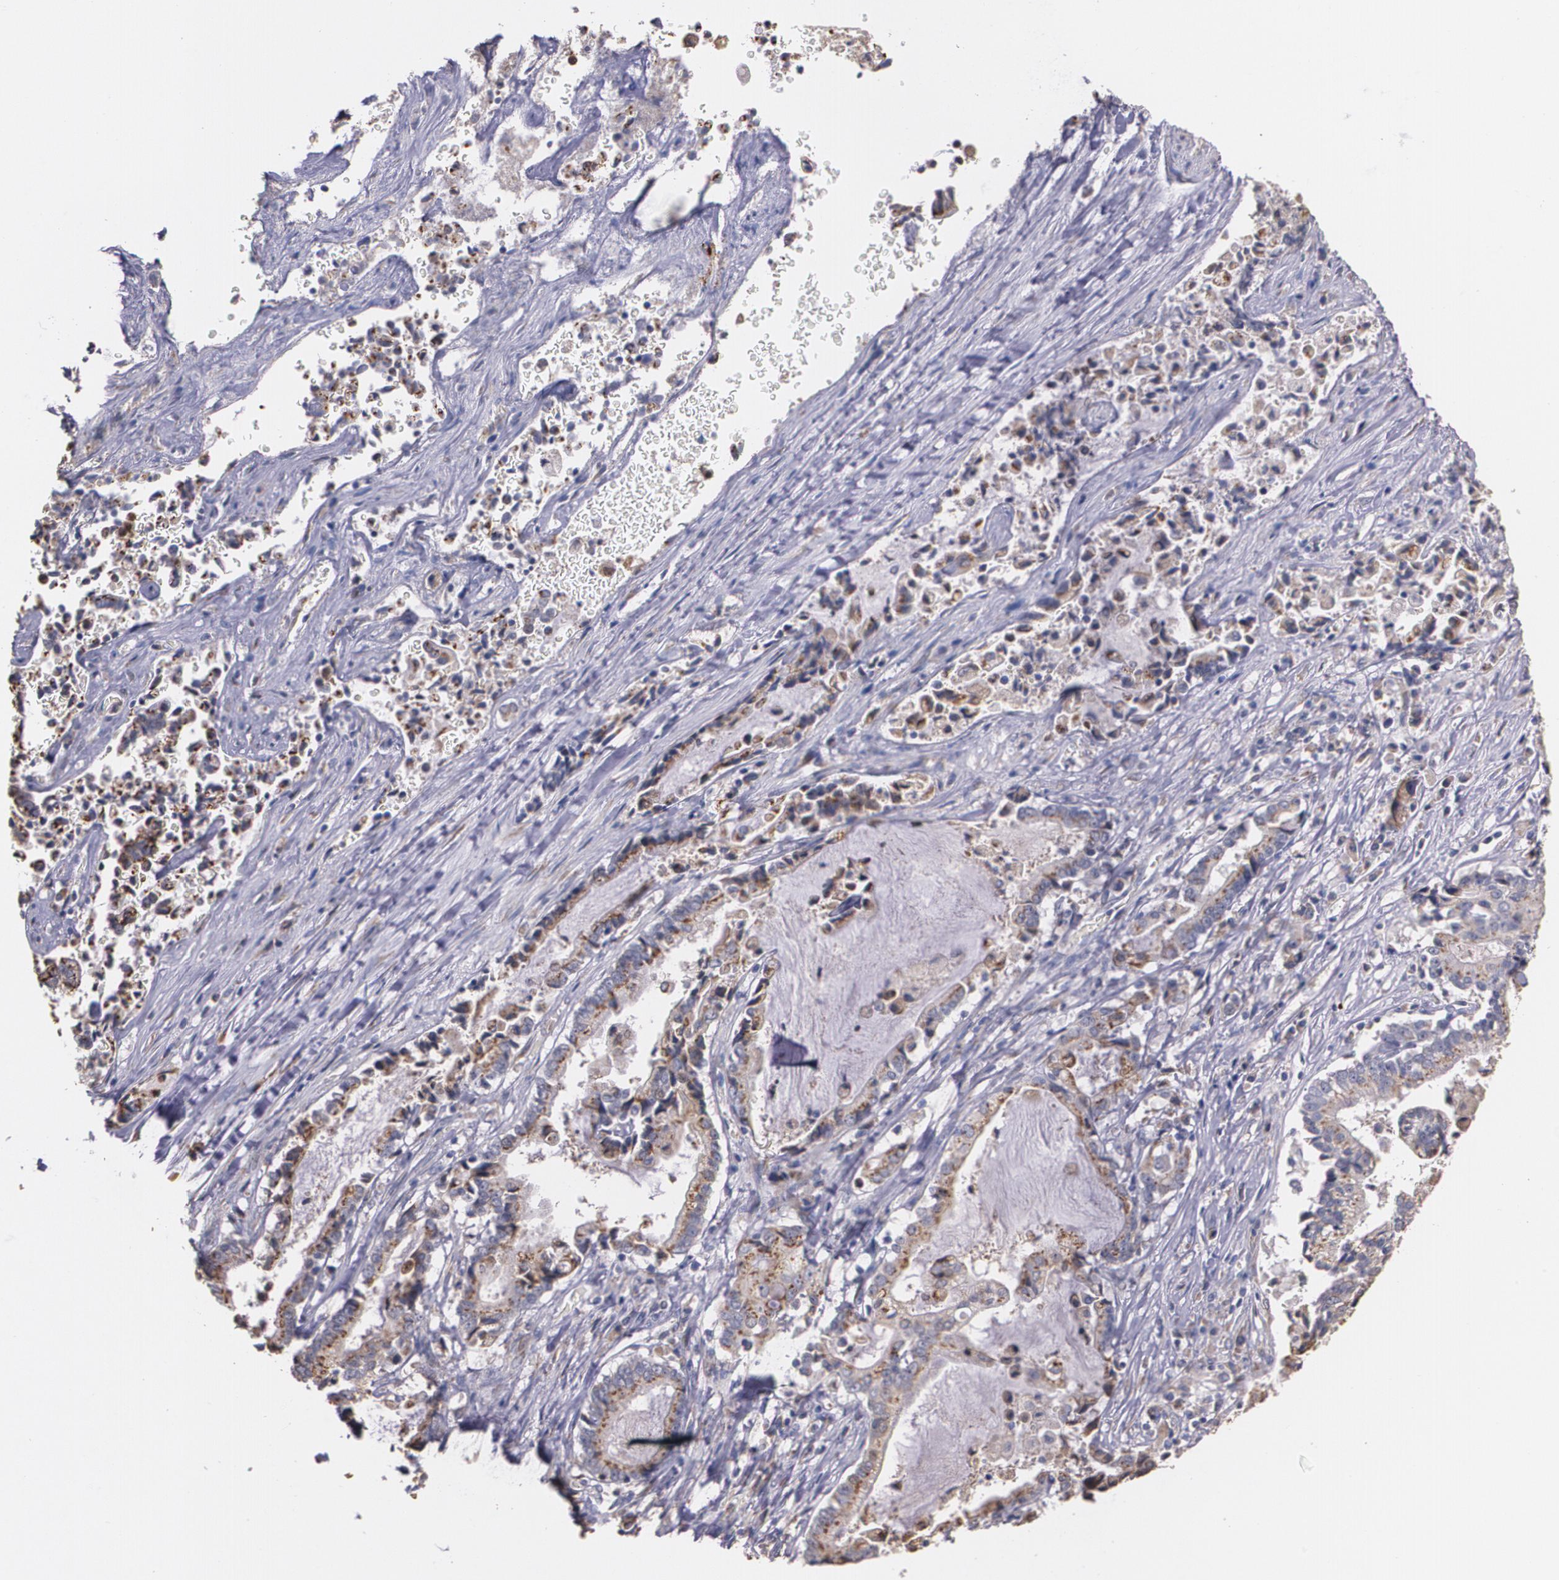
{"staining": {"intensity": "moderate", "quantity": ">75%", "location": "cytoplasmic/membranous"}, "tissue": "liver cancer", "cell_type": "Tumor cells", "image_type": "cancer", "snomed": [{"axis": "morphology", "description": "Cholangiocarcinoma"}, {"axis": "topography", "description": "Liver"}], "caption": "There is medium levels of moderate cytoplasmic/membranous positivity in tumor cells of liver cancer (cholangiocarcinoma), as demonstrated by immunohistochemical staining (brown color).", "gene": "ATF3", "patient": {"sex": "male", "age": 57}}